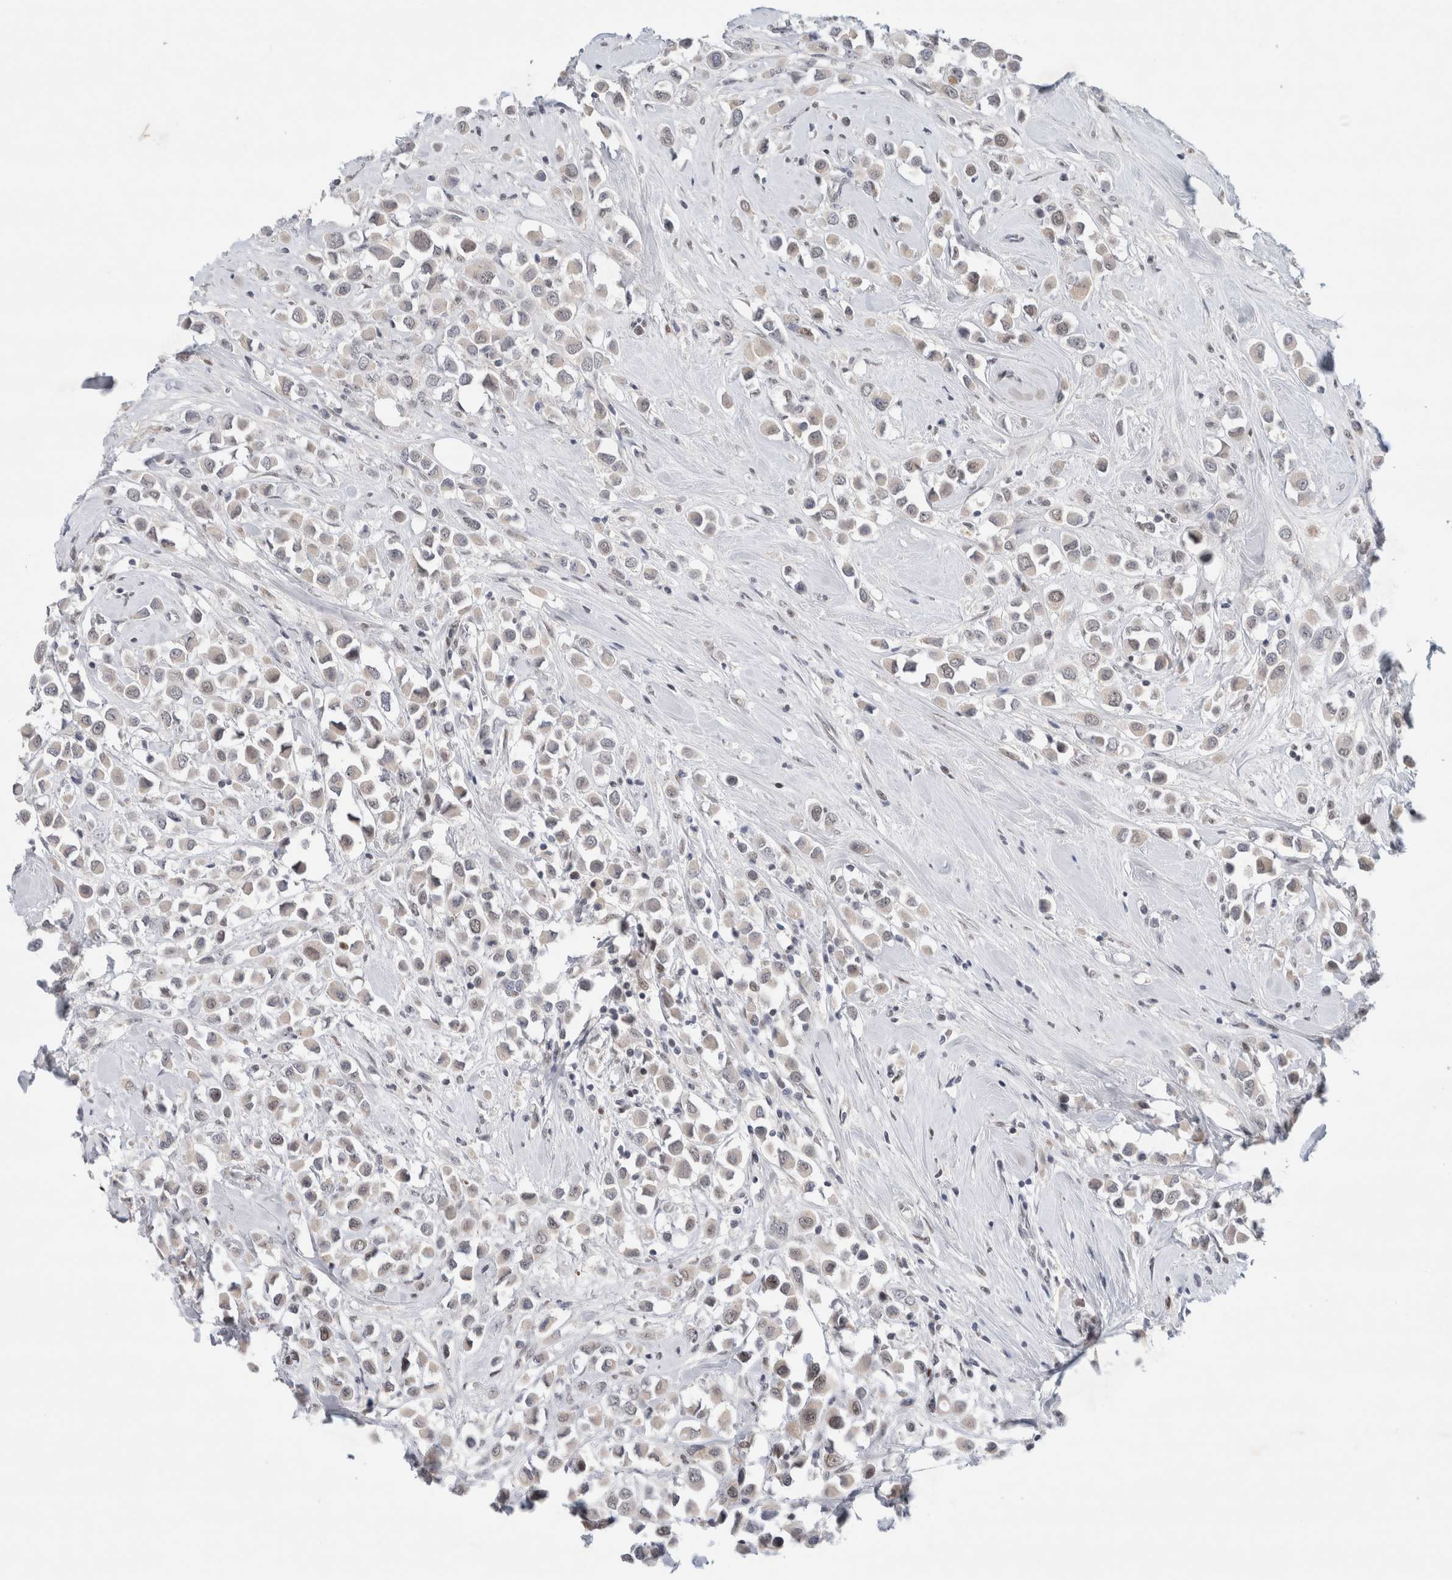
{"staining": {"intensity": "negative", "quantity": "none", "location": "none"}, "tissue": "breast cancer", "cell_type": "Tumor cells", "image_type": "cancer", "snomed": [{"axis": "morphology", "description": "Duct carcinoma"}, {"axis": "topography", "description": "Breast"}], "caption": "High power microscopy image of an immunohistochemistry (IHC) photomicrograph of breast cancer, revealing no significant staining in tumor cells. The staining is performed using DAB brown chromogen with nuclei counter-stained in using hematoxylin.", "gene": "KNL1", "patient": {"sex": "female", "age": 61}}